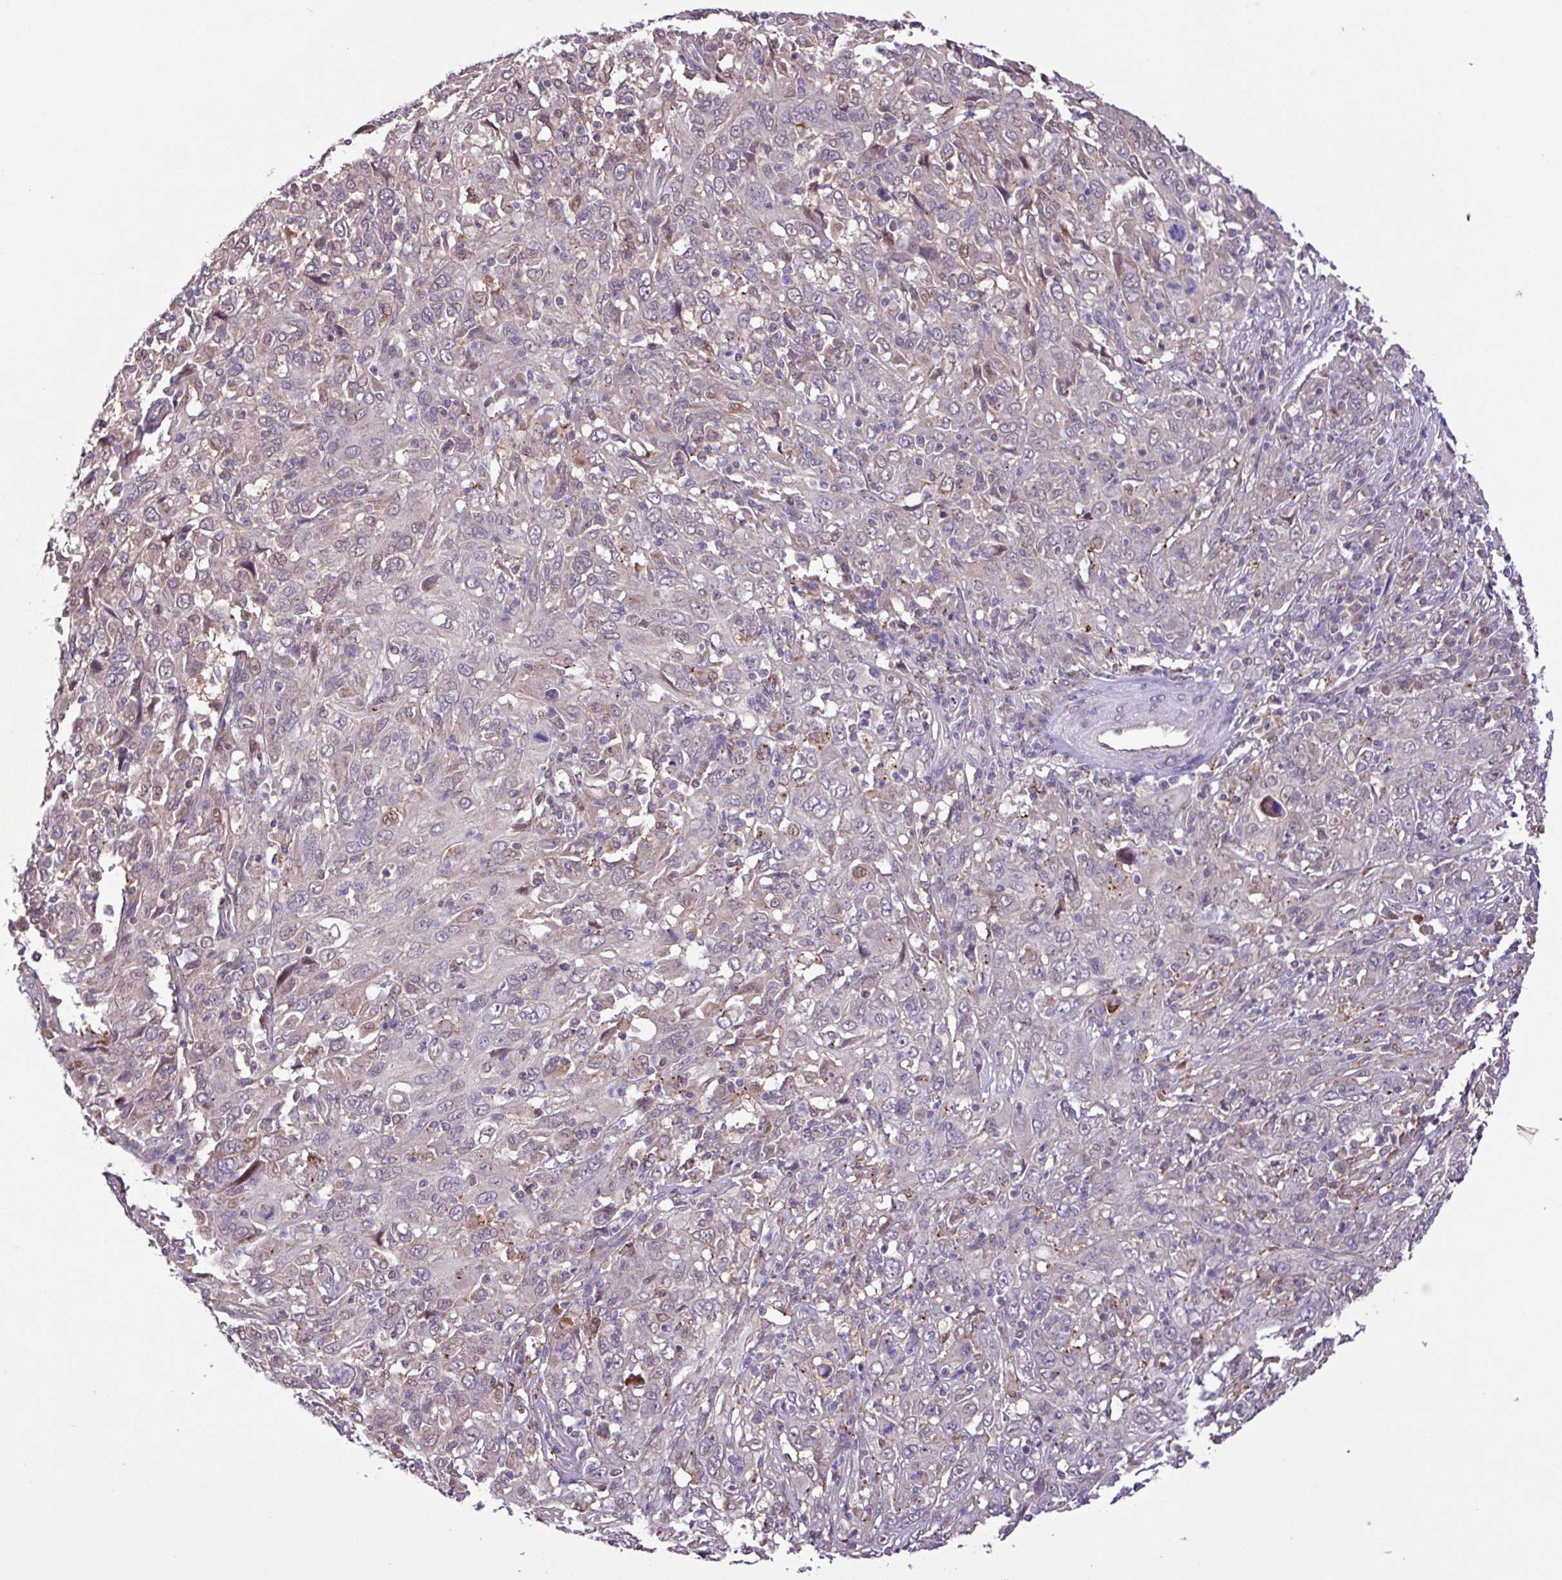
{"staining": {"intensity": "negative", "quantity": "none", "location": "none"}, "tissue": "cervical cancer", "cell_type": "Tumor cells", "image_type": "cancer", "snomed": [{"axis": "morphology", "description": "Squamous cell carcinoma, NOS"}, {"axis": "topography", "description": "Cervix"}], "caption": "This is an immunohistochemistry (IHC) histopathology image of human squamous cell carcinoma (cervical). There is no positivity in tumor cells.", "gene": "RPP25L", "patient": {"sex": "female", "age": 46}}